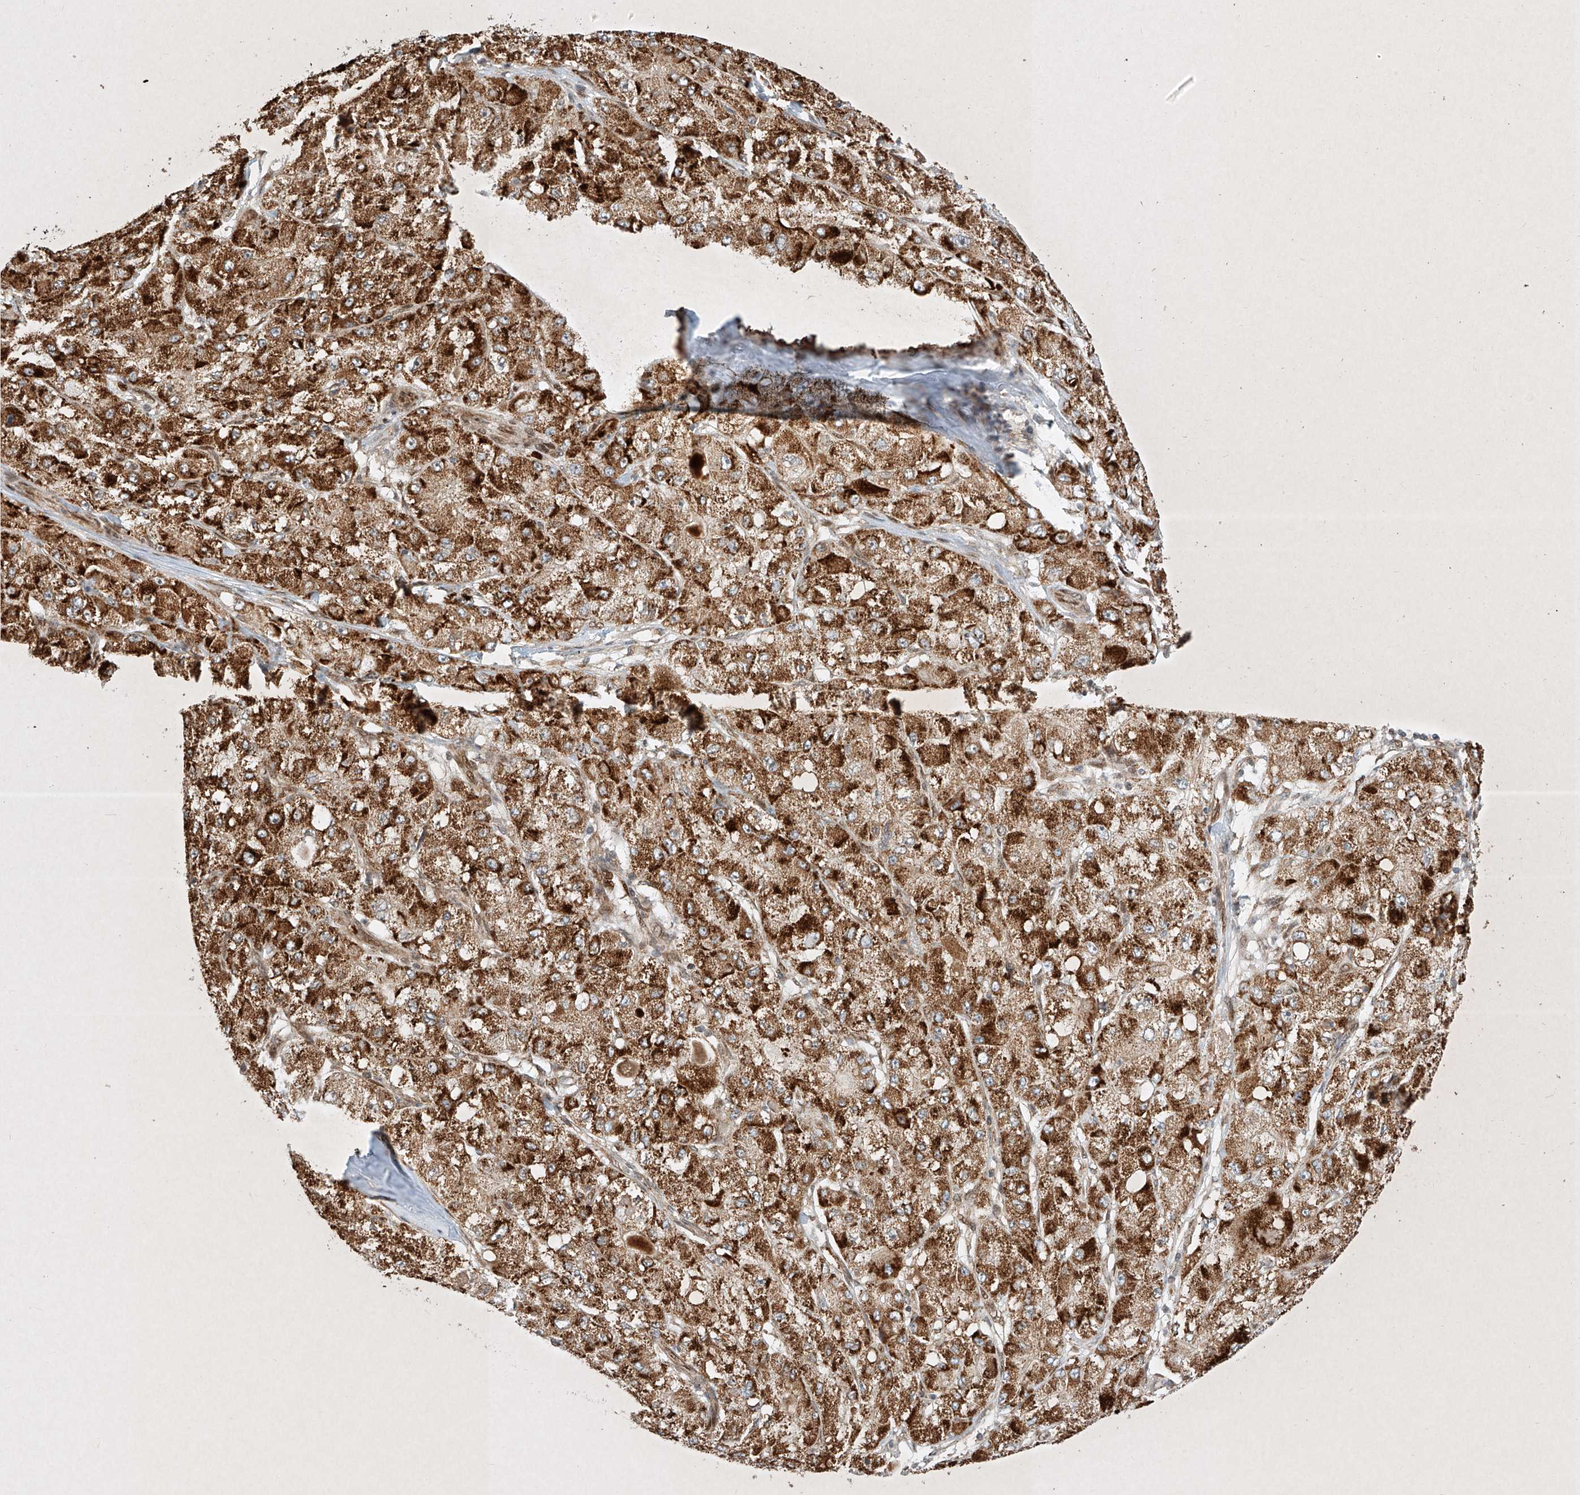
{"staining": {"intensity": "strong", "quantity": ">75%", "location": "cytoplasmic/membranous"}, "tissue": "liver cancer", "cell_type": "Tumor cells", "image_type": "cancer", "snomed": [{"axis": "morphology", "description": "Carcinoma, Hepatocellular, NOS"}, {"axis": "topography", "description": "Liver"}], "caption": "Hepatocellular carcinoma (liver) stained with DAB immunohistochemistry (IHC) demonstrates high levels of strong cytoplasmic/membranous positivity in approximately >75% of tumor cells. Using DAB (brown) and hematoxylin (blue) stains, captured at high magnification using brightfield microscopy.", "gene": "EPG5", "patient": {"sex": "male", "age": 80}}